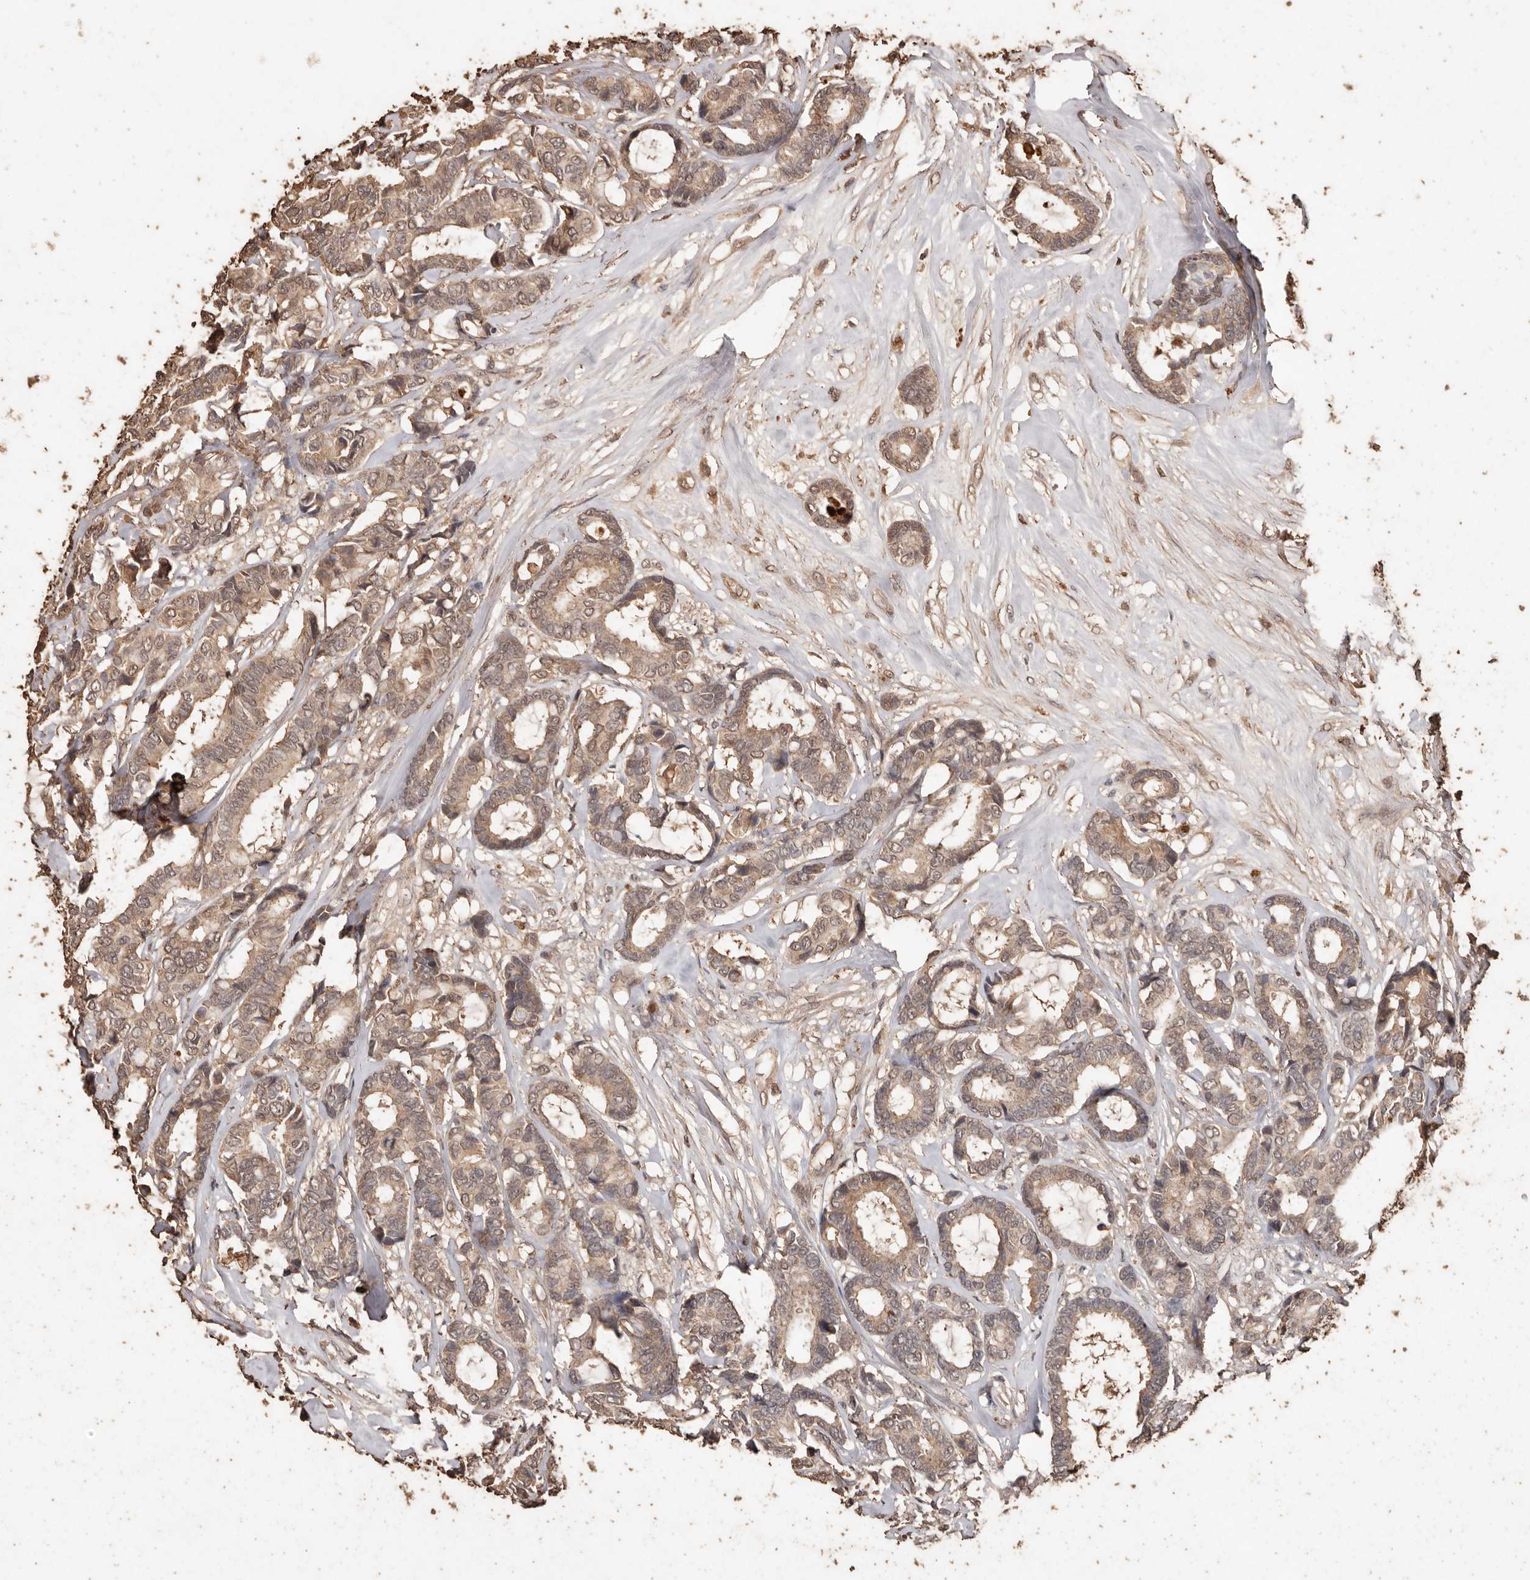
{"staining": {"intensity": "weak", "quantity": ">75%", "location": "cytoplasmic/membranous,nuclear"}, "tissue": "breast cancer", "cell_type": "Tumor cells", "image_type": "cancer", "snomed": [{"axis": "morphology", "description": "Duct carcinoma"}, {"axis": "topography", "description": "Breast"}], "caption": "This histopathology image reveals immunohistochemistry (IHC) staining of breast intraductal carcinoma, with low weak cytoplasmic/membranous and nuclear staining in about >75% of tumor cells.", "gene": "PKDCC", "patient": {"sex": "female", "age": 87}}